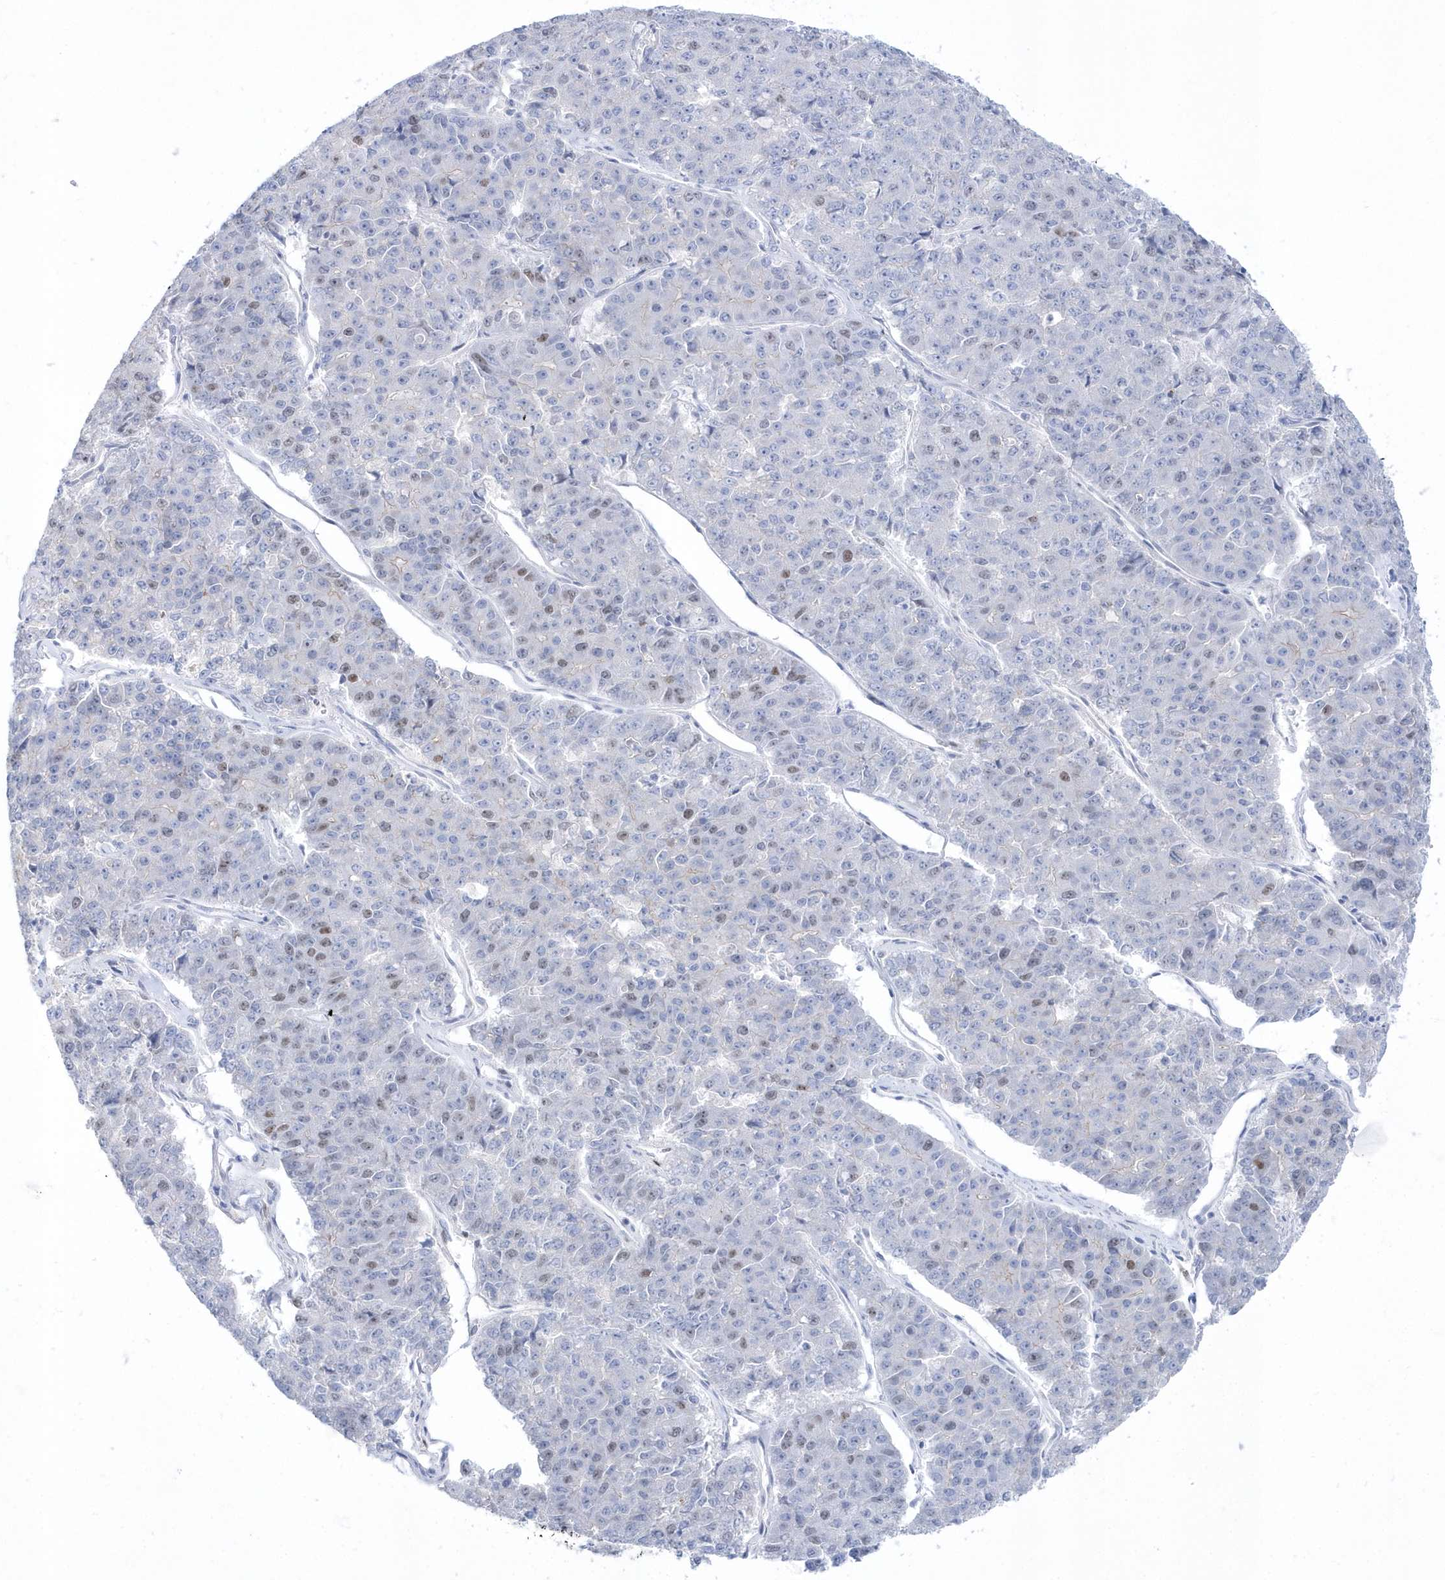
{"staining": {"intensity": "weak", "quantity": "<25%", "location": "nuclear"}, "tissue": "pancreatic cancer", "cell_type": "Tumor cells", "image_type": "cancer", "snomed": [{"axis": "morphology", "description": "Adenocarcinoma, NOS"}, {"axis": "topography", "description": "Pancreas"}], "caption": "A photomicrograph of pancreatic cancer (adenocarcinoma) stained for a protein reveals no brown staining in tumor cells.", "gene": "TMCO6", "patient": {"sex": "male", "age": 50}}